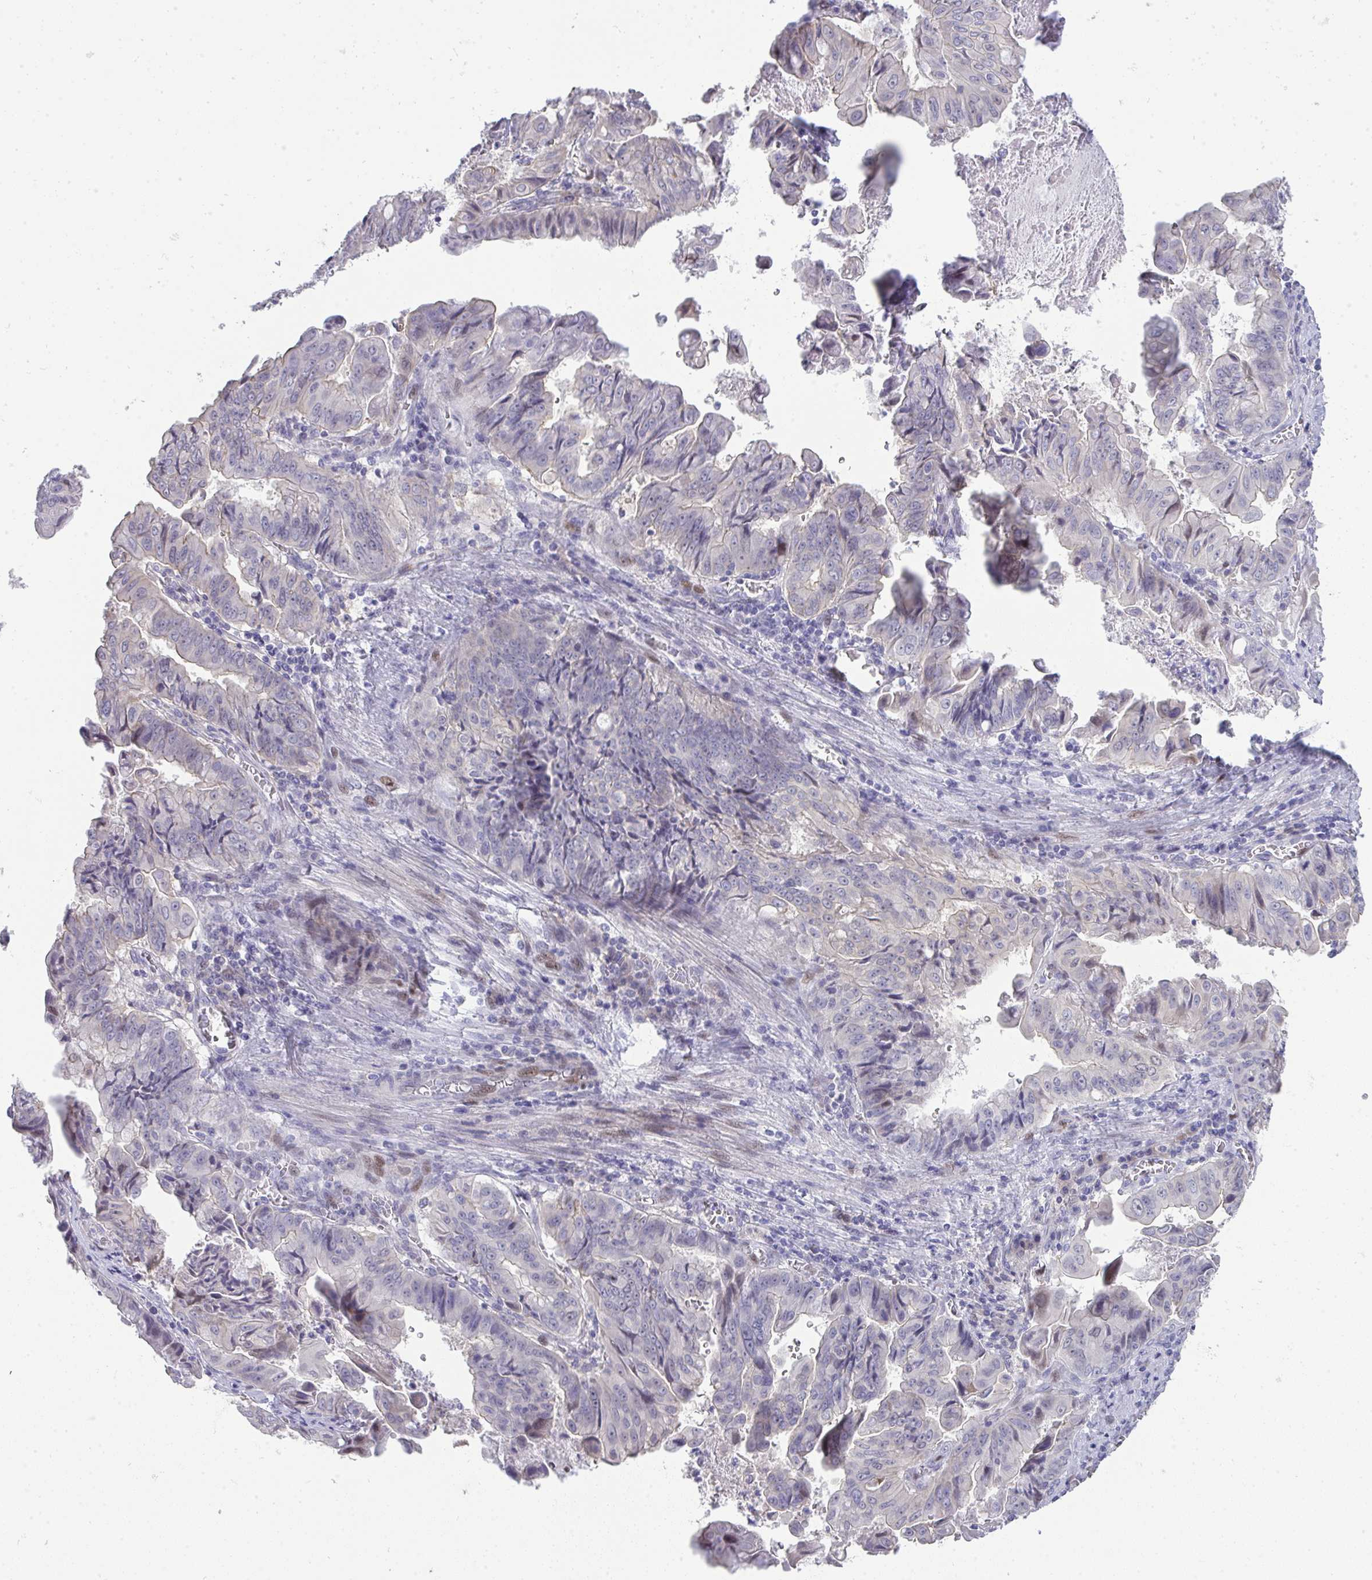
{"staining": {"intensity": "moderate", "quantity": "<25%", "location": "nuclear"}, "tissue": "stomach cancer", "cell_type": "Tumor cells", "image_type": "cancer", "snomed": [{"axis": "morphology", "description": "Adenocarcinoma, NOS"}, {"axis": "topography", "description": "Stomach, upper"}], "caption": "Protein analysis of stomach cancer tissue shows moderate nuclear expression in approximately <25% of tumor cells.", "gene": "GALNT16", "patient": {"sex": "male", "age": 80}}